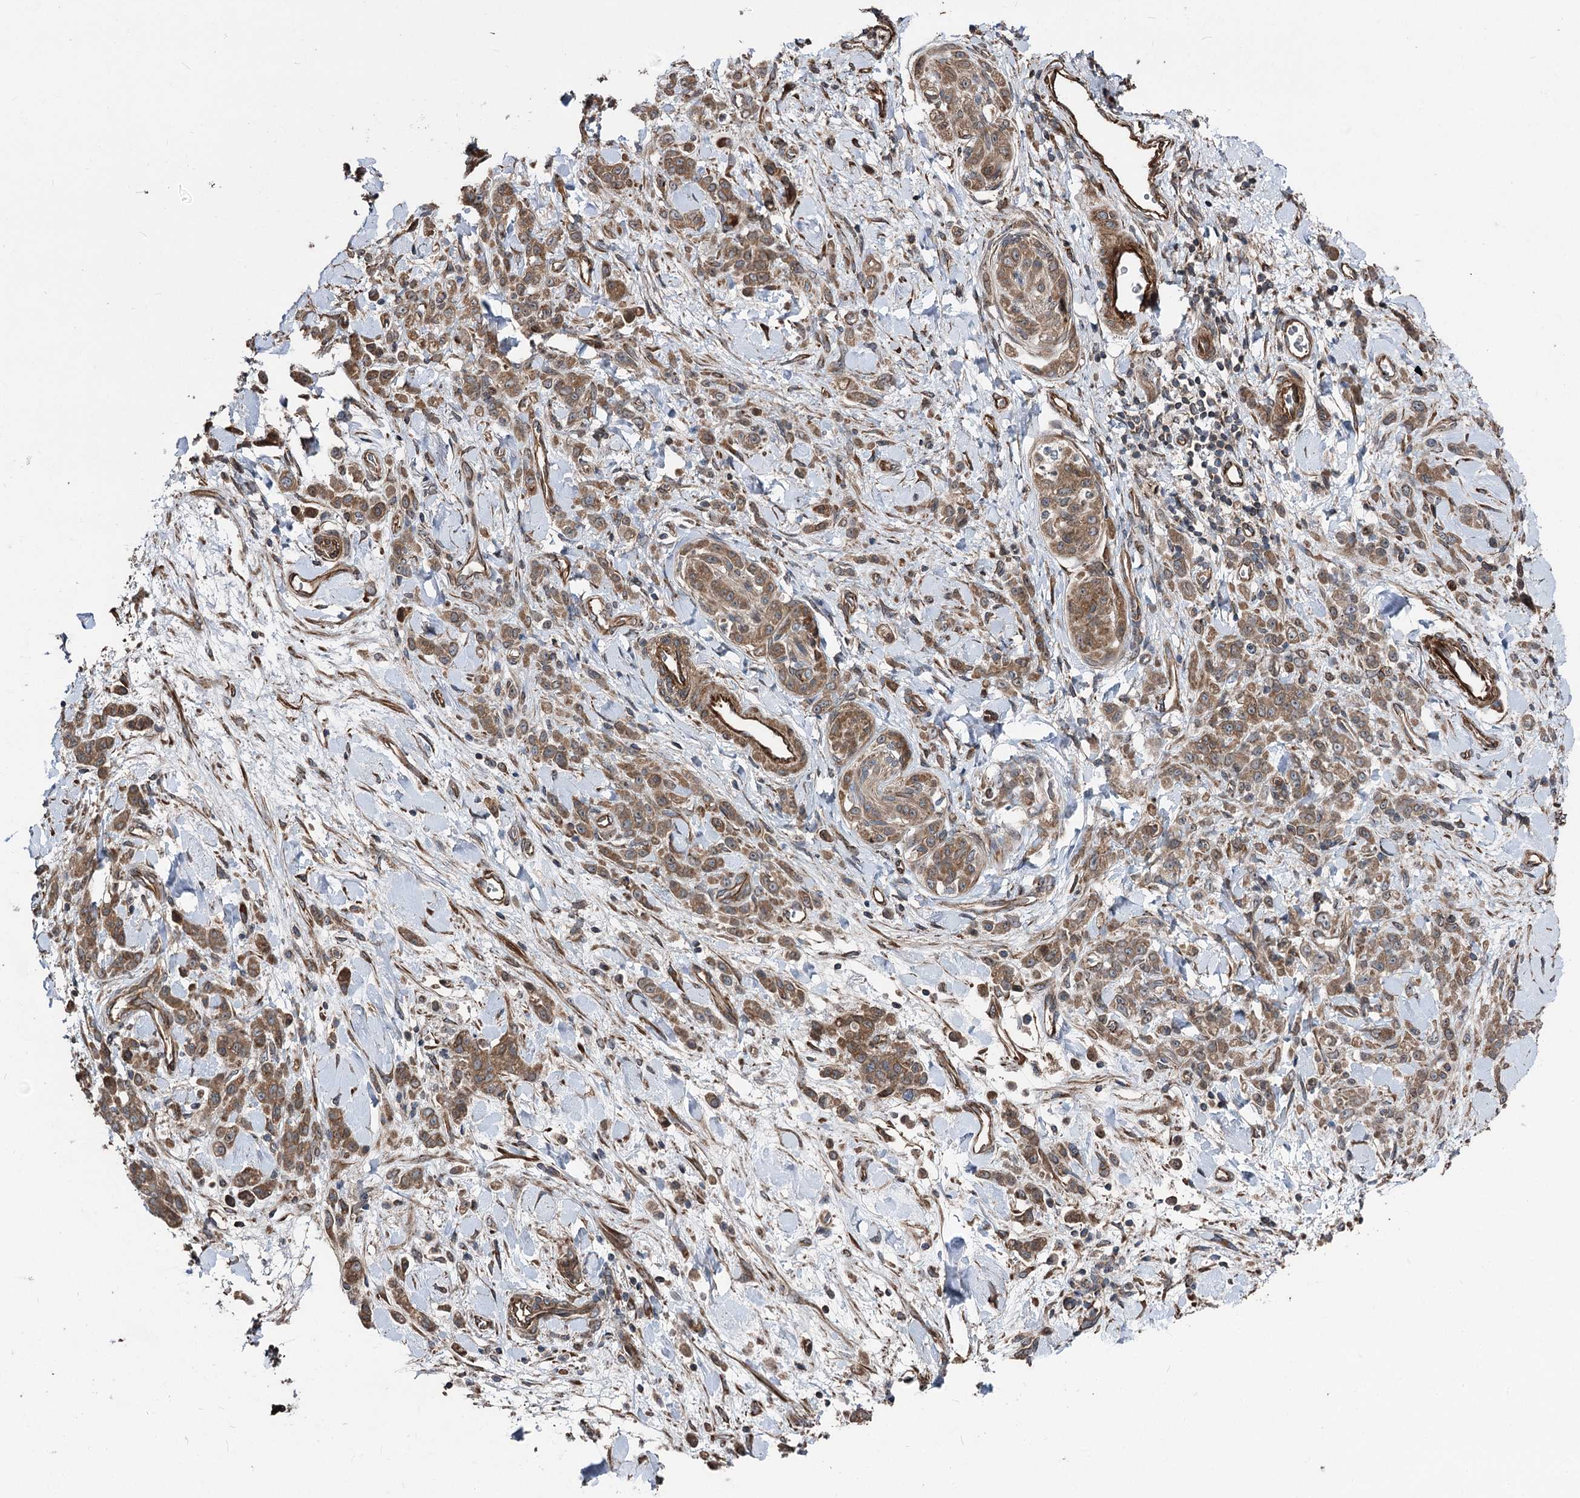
{"staining": {"intensity": "moderate", "quantity": ">75%", "location": "cytoplasmic/membranous"}, "tissue": "stomach cancer", "cell_type": "Tumor cells", "image_type": "cancer", "snomed": [{"axis": "morphology", "description": "Normal tissue, NOS"}, {"axis": "morphology", "description": "Adenocarcinoma, NOS"}, {"axis": "topography", "description": "Stomach"}], "caption": "Stomach cancer (adenocarcinoma) tissue exhibits moderate cytoplasmic/membranous expression in approximately >75% of tumor cells, visualized by immunohistochemistry.", "gene": "ITFG2", "patient": {"sex": "male", "age": 82}}